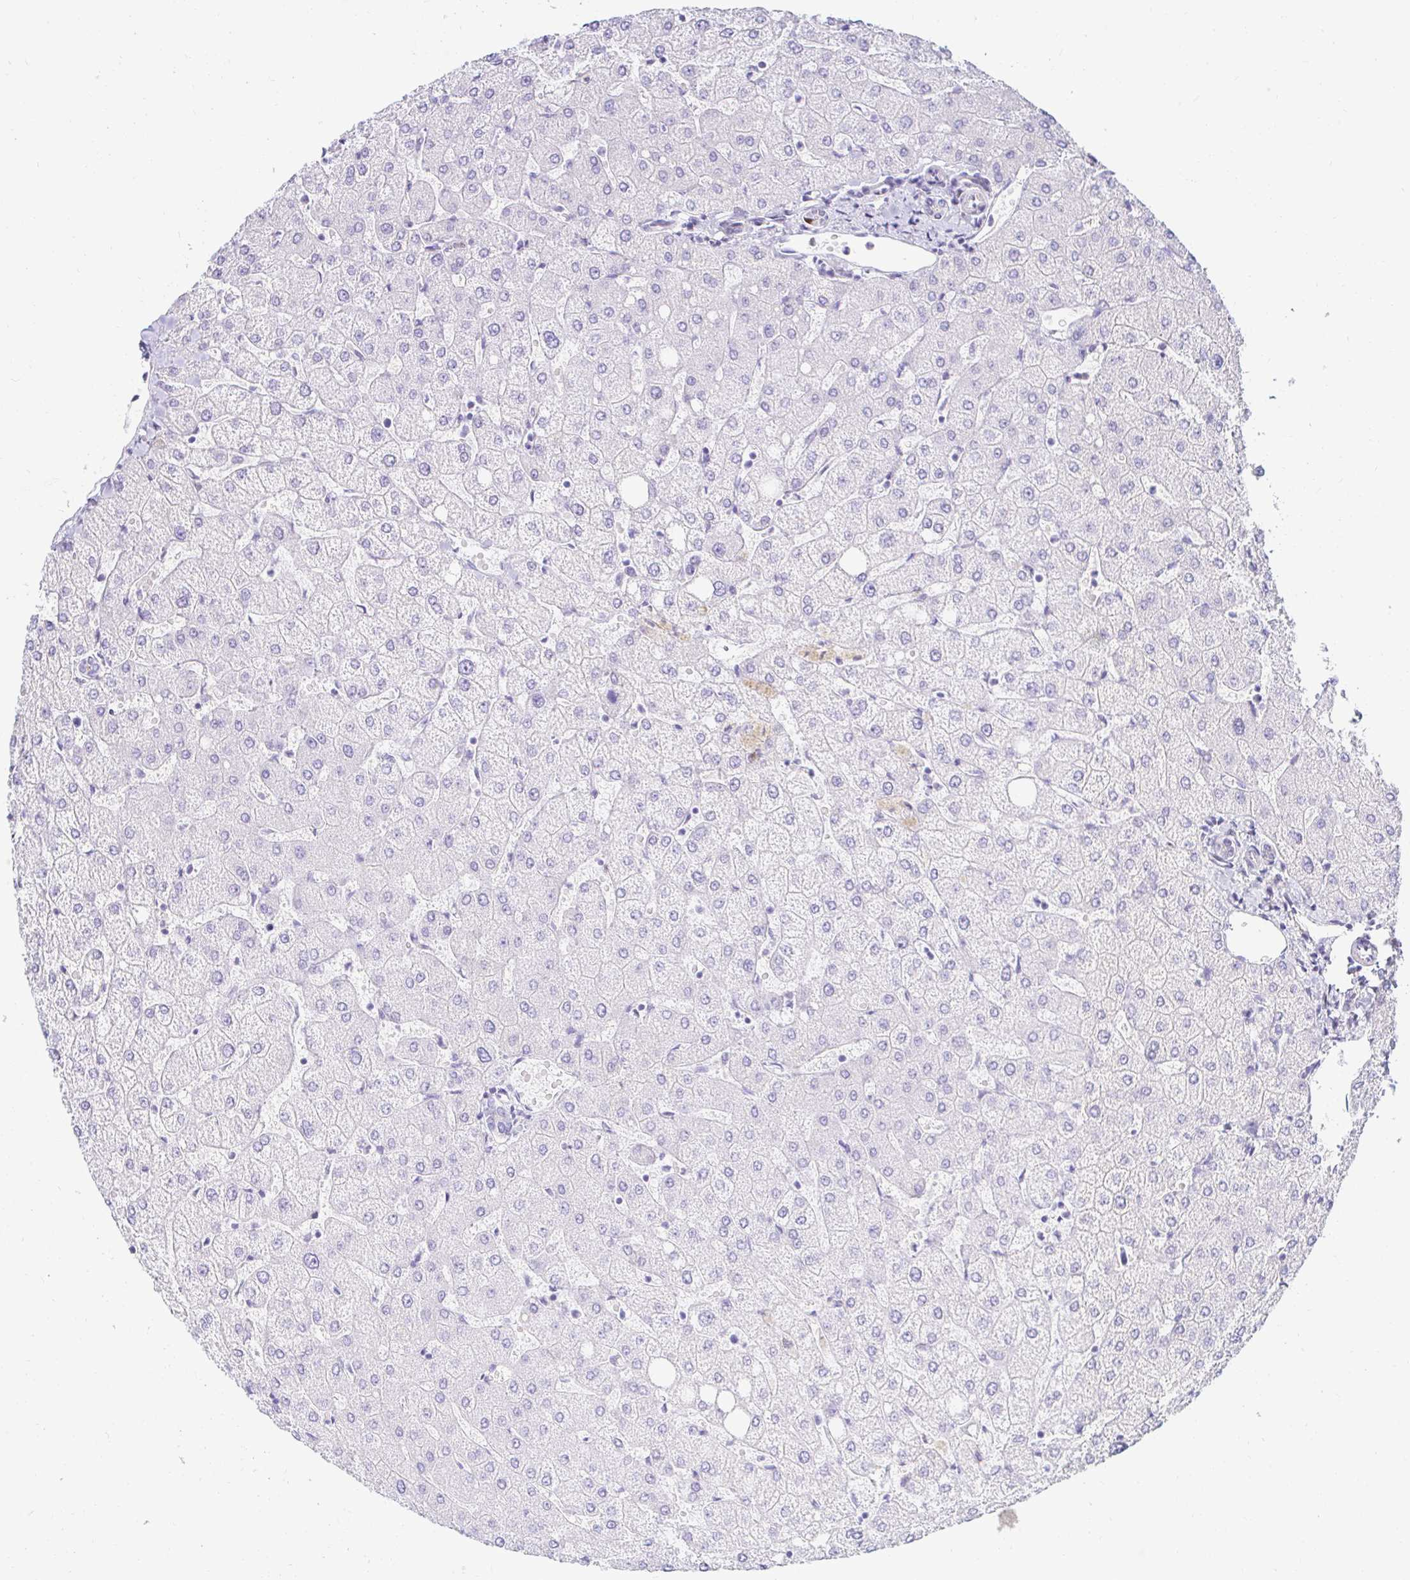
{"staining": {"intensity": "negative", "quantity": "none", "location": "none"}, "tissue": "liver", "cell_type": "Cholangiocytes", "image_type": "normal", "snomed": [{"axis": "morphology", "description": "Normal tissue, NOS"}, {"axis": "topography", "description": "Liver"}], "caption": "Histopathology image shows no significant protein positivity in cholangiocytes of benign liver. Nuclei are stained in blue.", "gene": "CAPSL", "patient": {"sex": "female", "age": 54}}